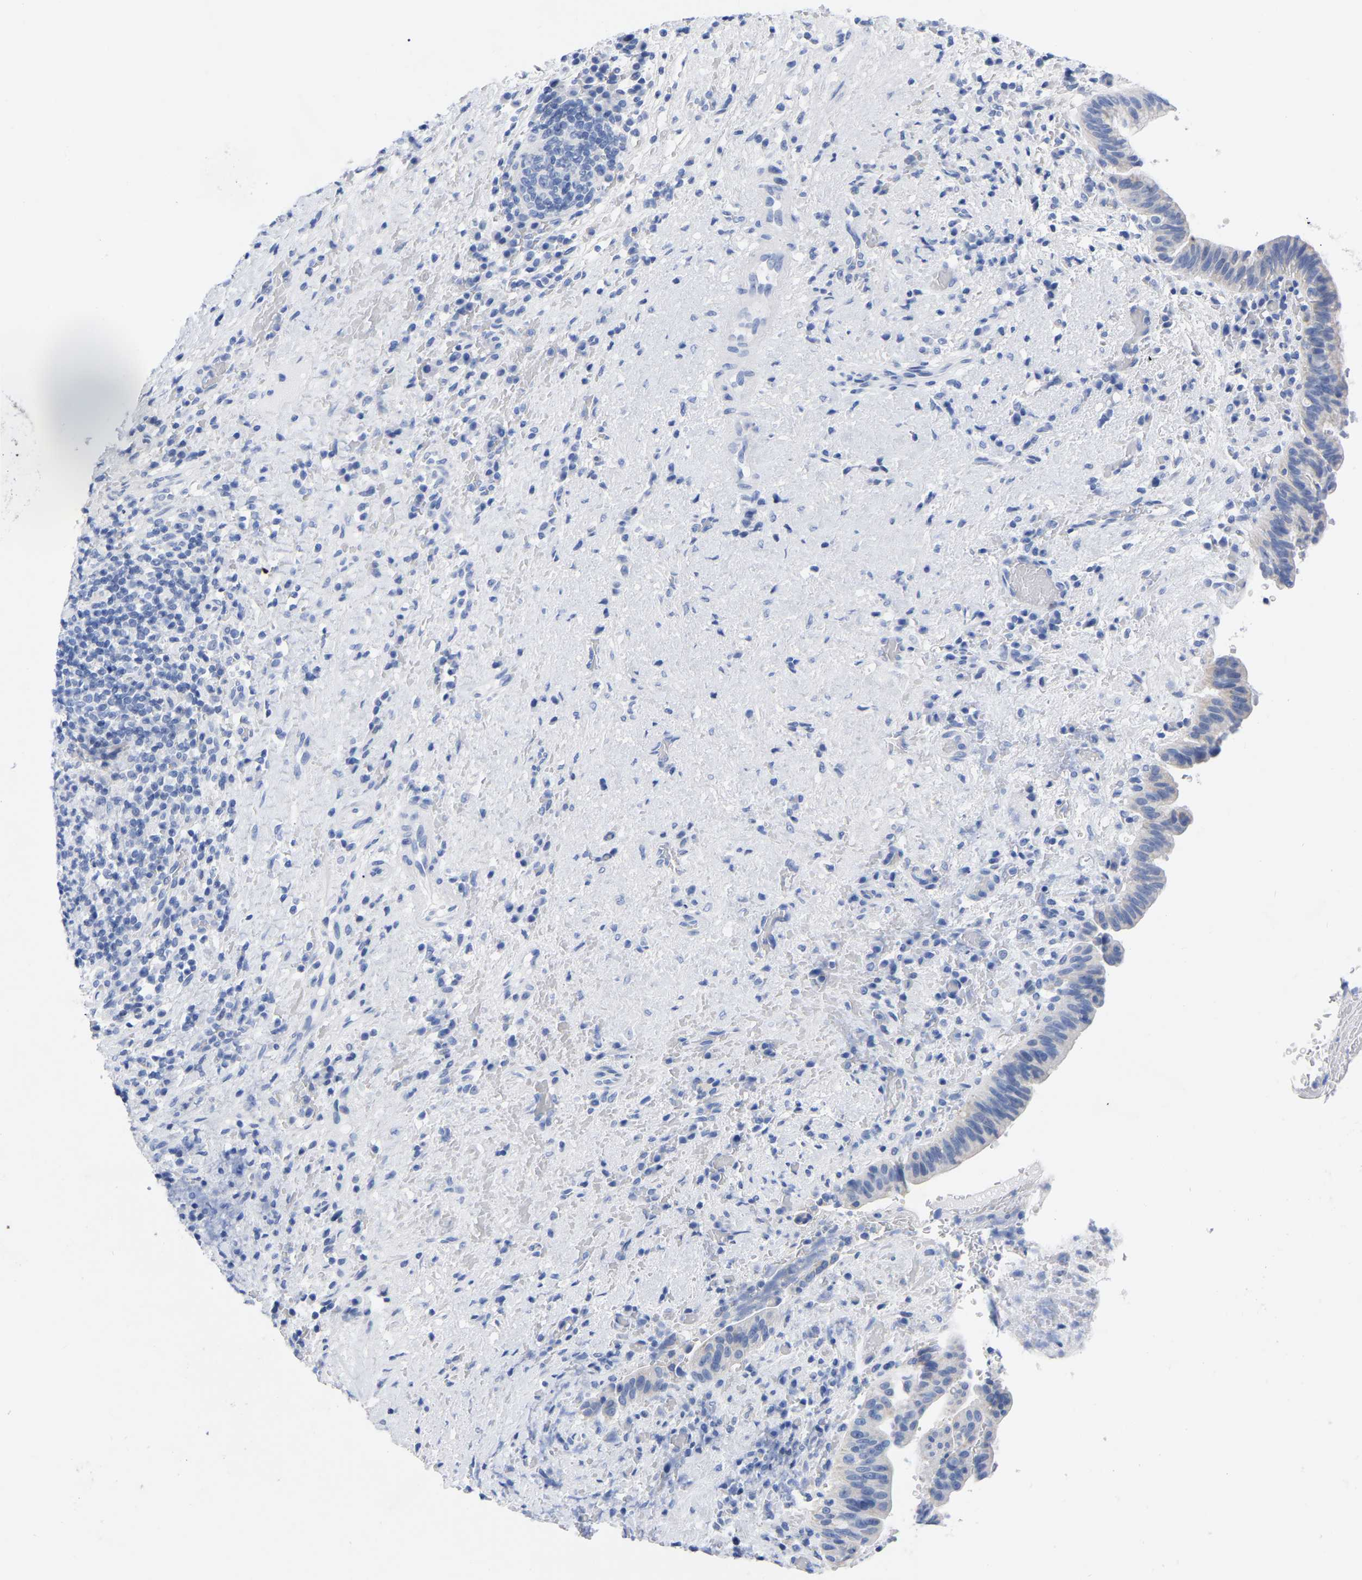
{"staining": {"intensity": "negative", "quantity": "none", "location": "none"}, "tissue": "liver cancer", "cell_type": "Tumor cells", "image_type": "cancer", "snomed": [{"axis": "morphology", "description": "Cholangiocarcinoma"}, {"axis": "topography", "description": "Liver"}], "caption": "There is no significant staining in tumor cells of liver cancer.", "gene": "ZNF629", "patient": {"sex": "female", "age": 38}}